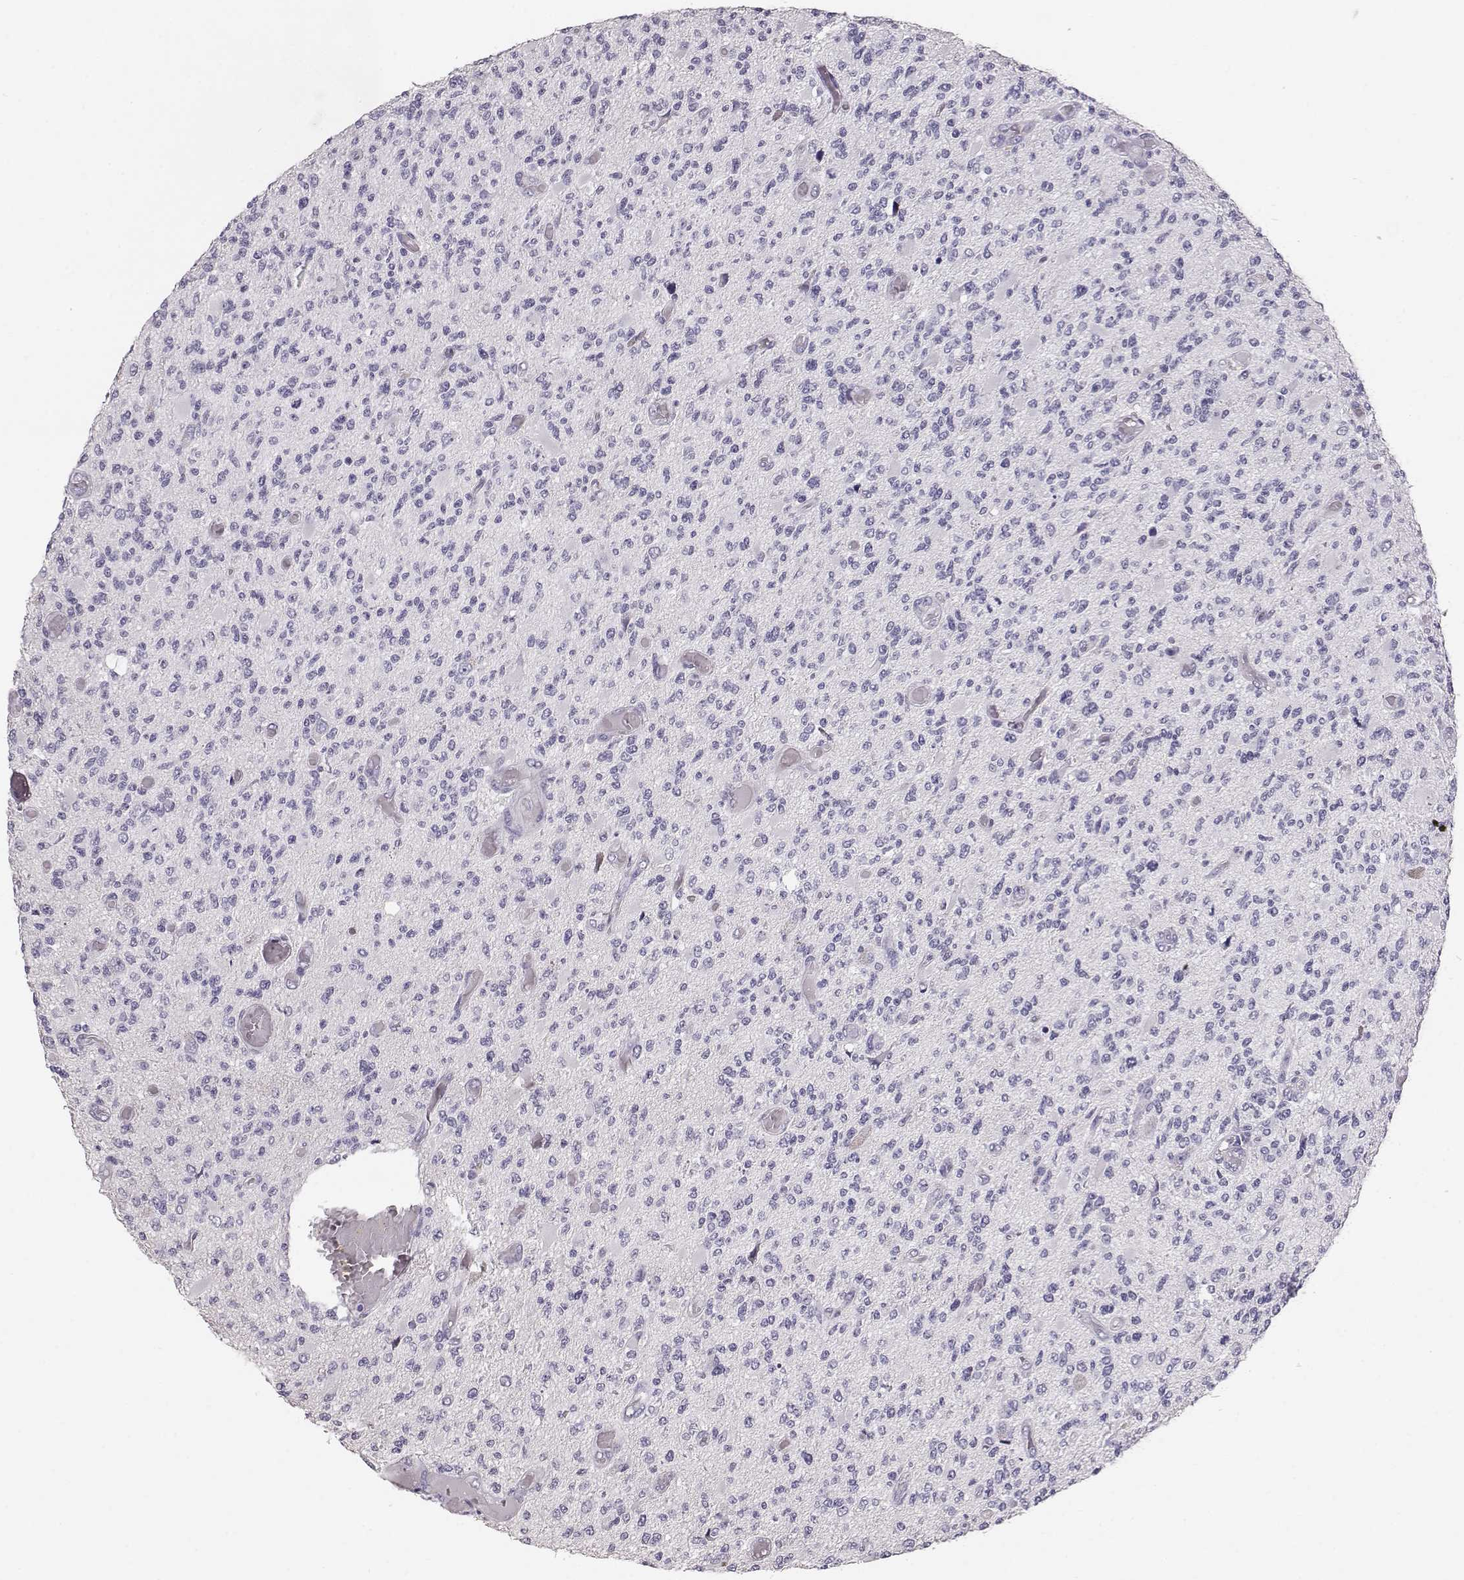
{"staining": {"intensity": "negative", "quantity": "none", "location": "none"}, "tissue": "glioma", "cell_type": "Tumor cells", "image_type": "cancer", "snomed": [{"axis": "morphology", "description": "Glioma, malignant, High grade"}, {"axis": "topography", "description": "Brain"}], "caption": "The immunohistochemistry micrograph has no significant positivity in tumor cells of malignant high-grade glioma tissue.", "gene": "POU1F1", "patient": {"sex": "female", "age": 63}}